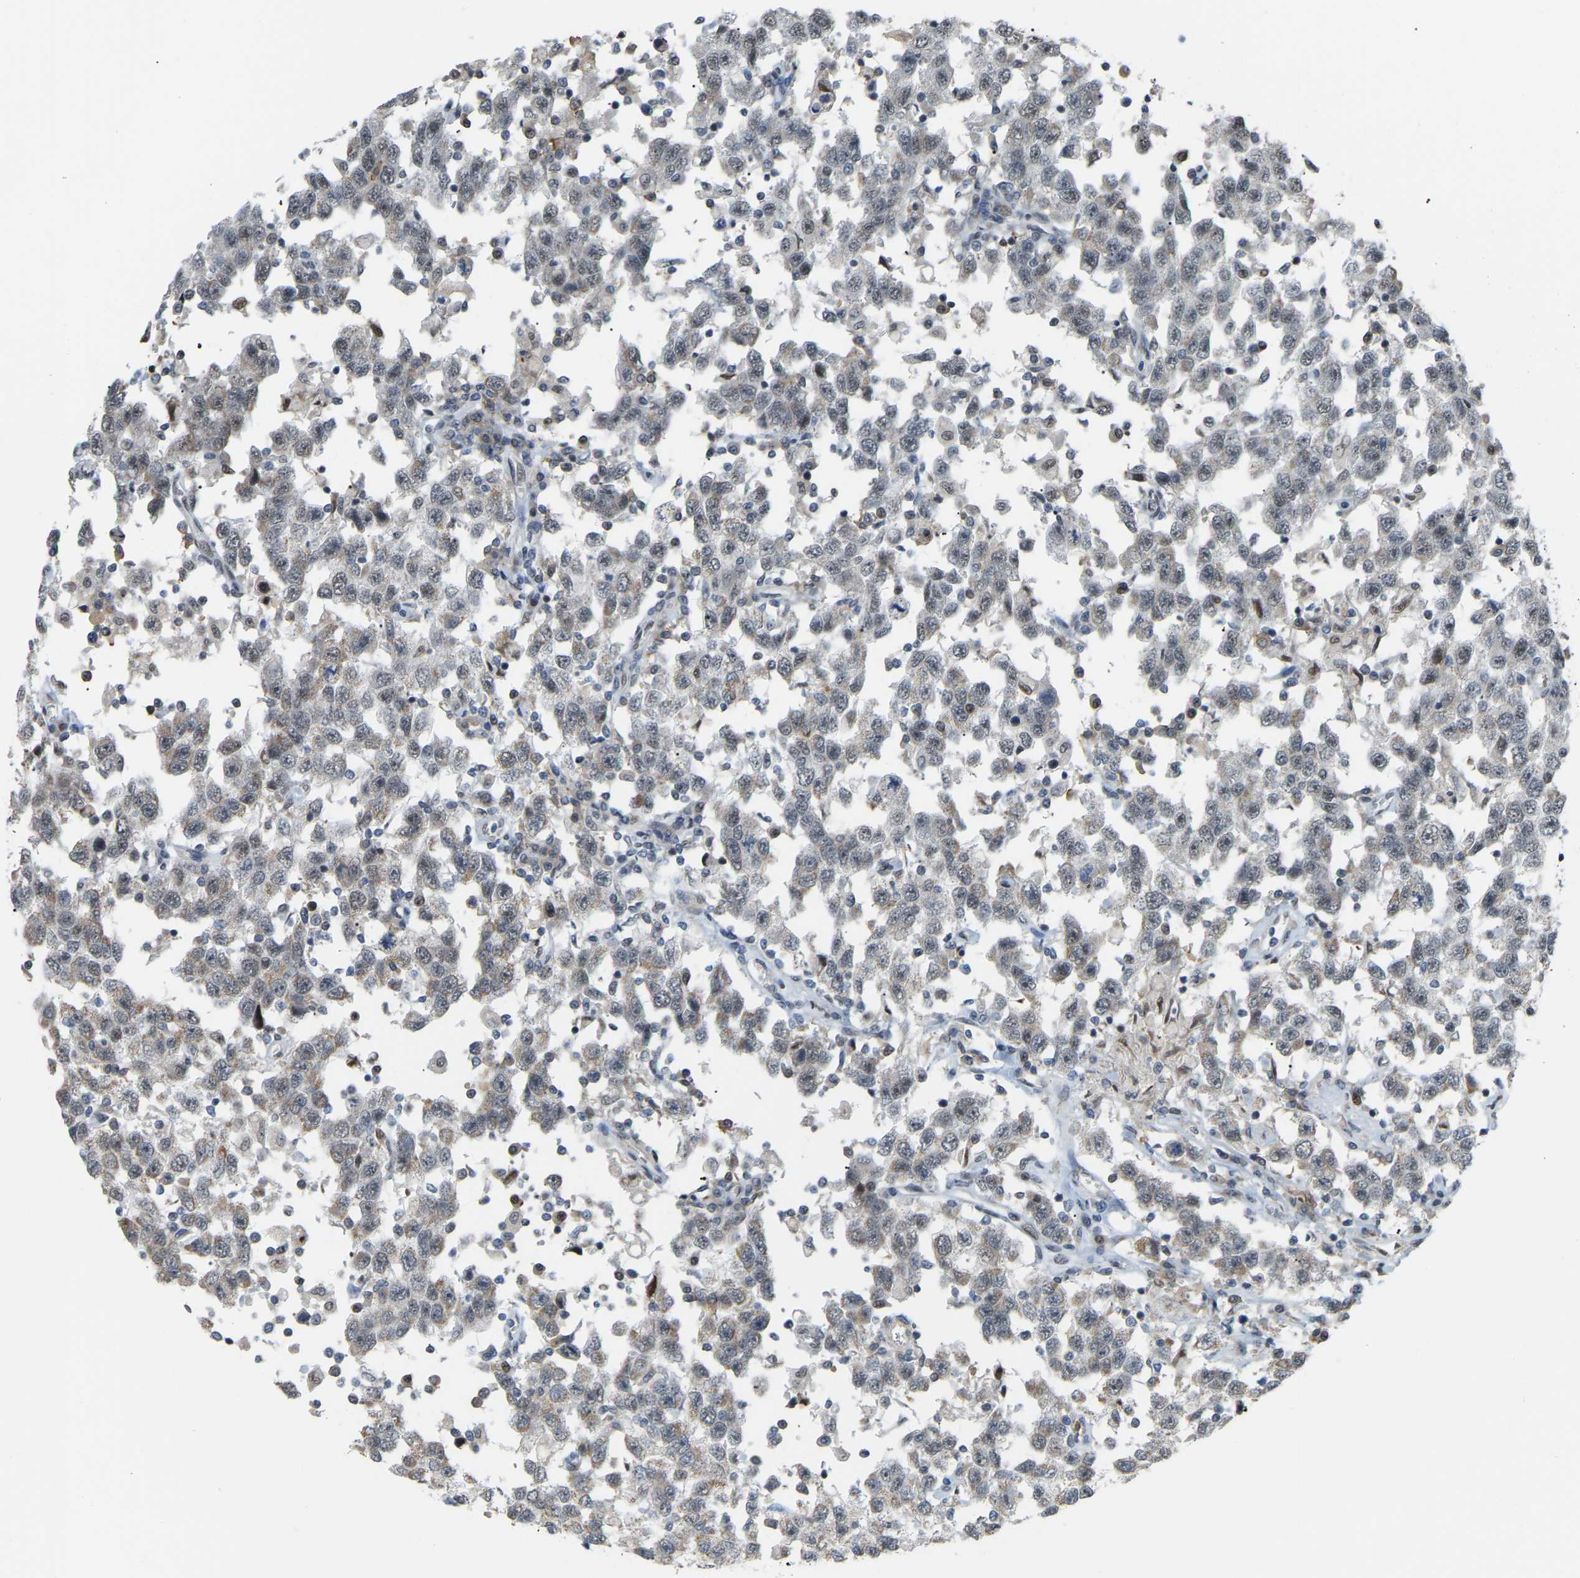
{"staining": {"intensity": "negative", "quantity": "none", "location": "none"}, "tissue": "testis cancer", "cell_type": "Tumor cells", "image_type": "cancer", "snomed": [{"axis": "morphology", "description": "Seminoma, NOS"}, {"axis": "topography", "description": "Testis"}], "caption": "Human testis seminoma stained for a protein using immunohistochemistry (IHC) reveals no positivity in tumor cells.", "gene": "CROT", "patient": {"sex": "male", "age": 41}}